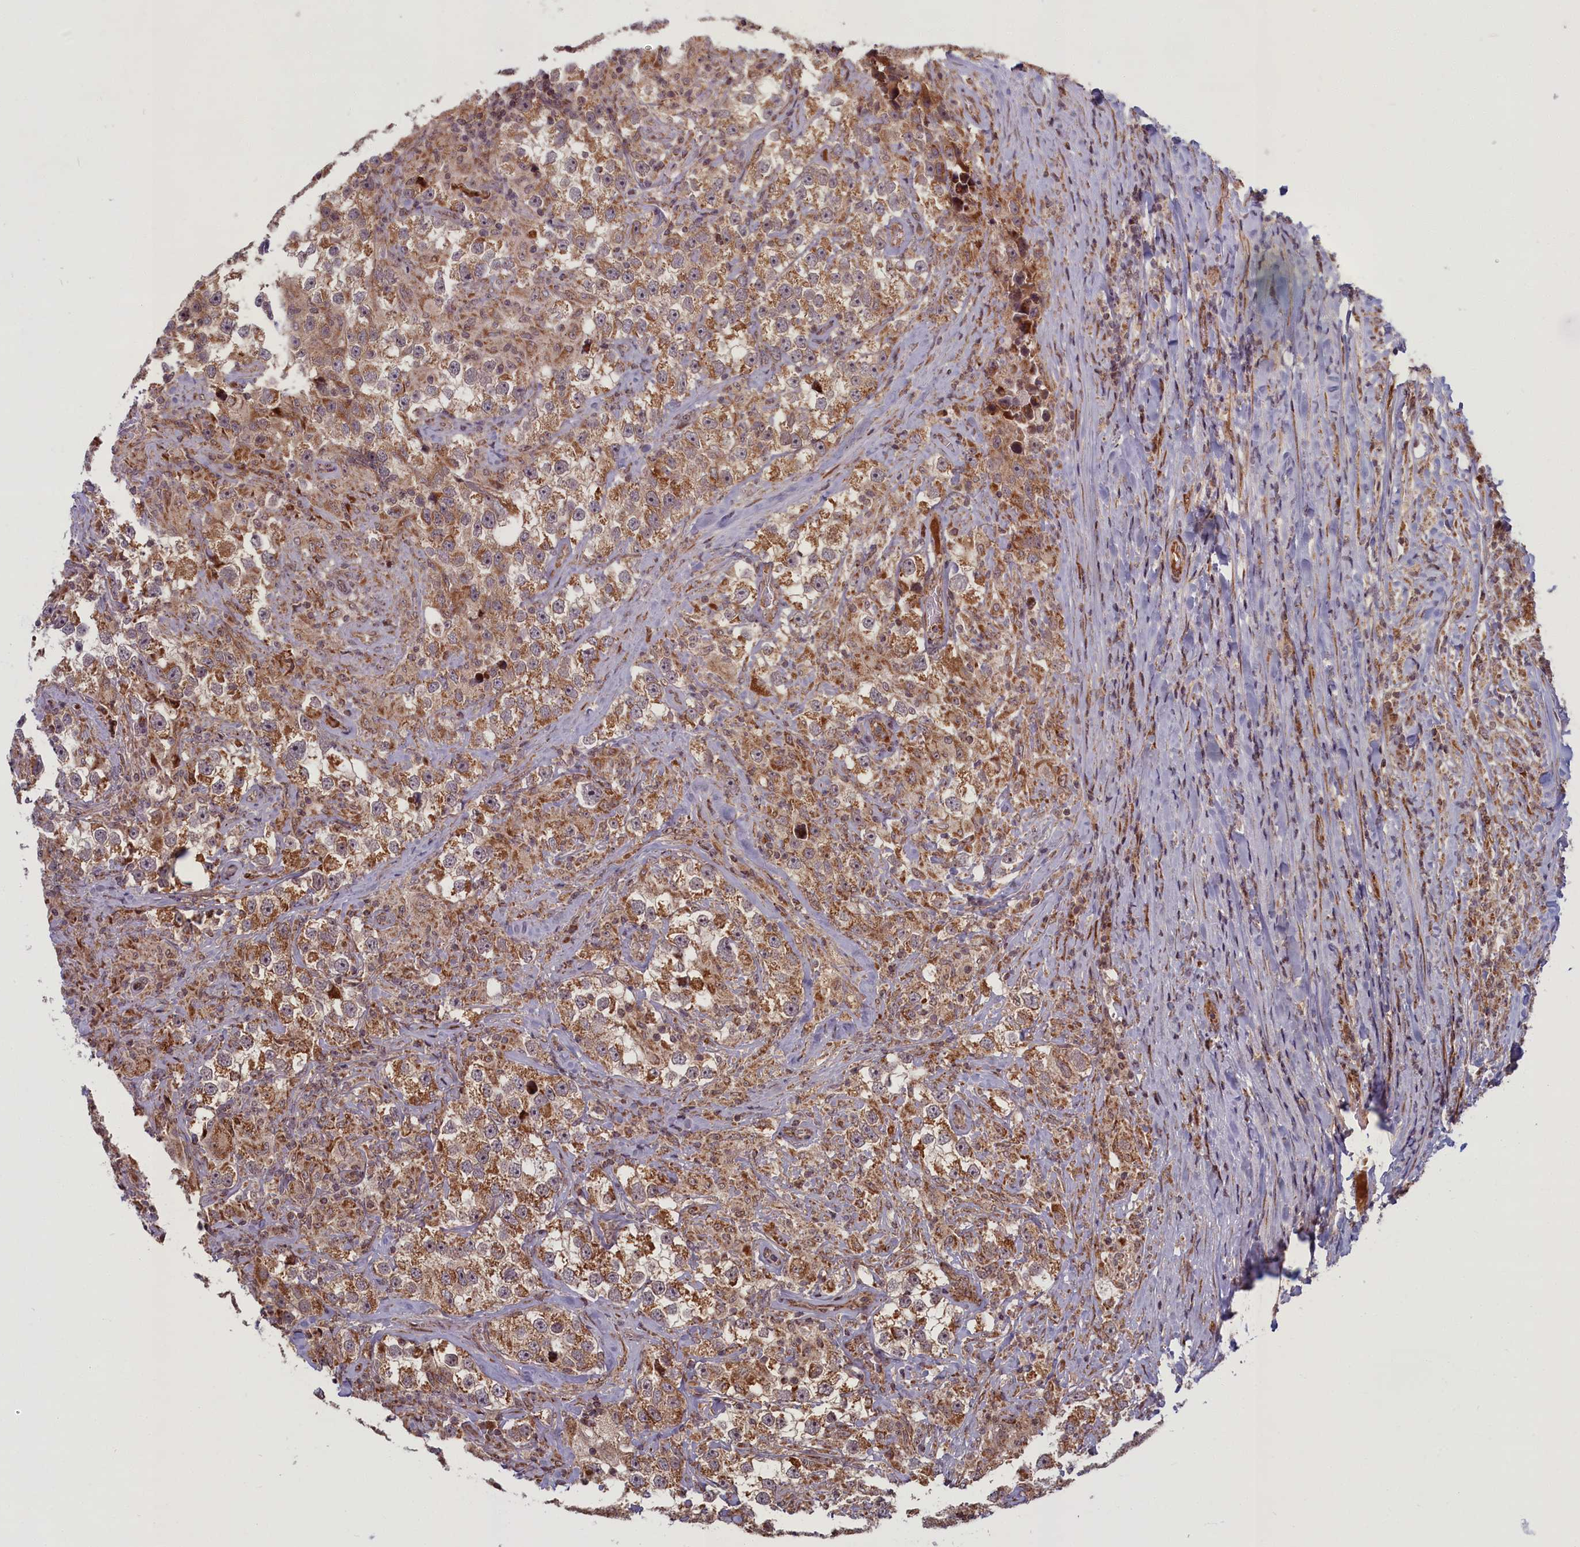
{"staining": {"intensity": "moderate", "quantity": ">75%", "location": "cytoplasmic/membranous"}, "tissue": "testis cancer", "cell_type": "Tumor cells", "image_type": "cancer", "snomed": [{"axis": "morphology", "description": "Seminoma, NOS"}, {"axis": "topography", "description": "Testis"}], "caption": "A histopathology image showing moderate cytoplasmic/membranous positivity in about >75% of tumor cells in testis cancer, as visualized by brown immunohistochemical staining.", "gene": "PLA2G10", "patient": {"sex": "male", "age": 46}}